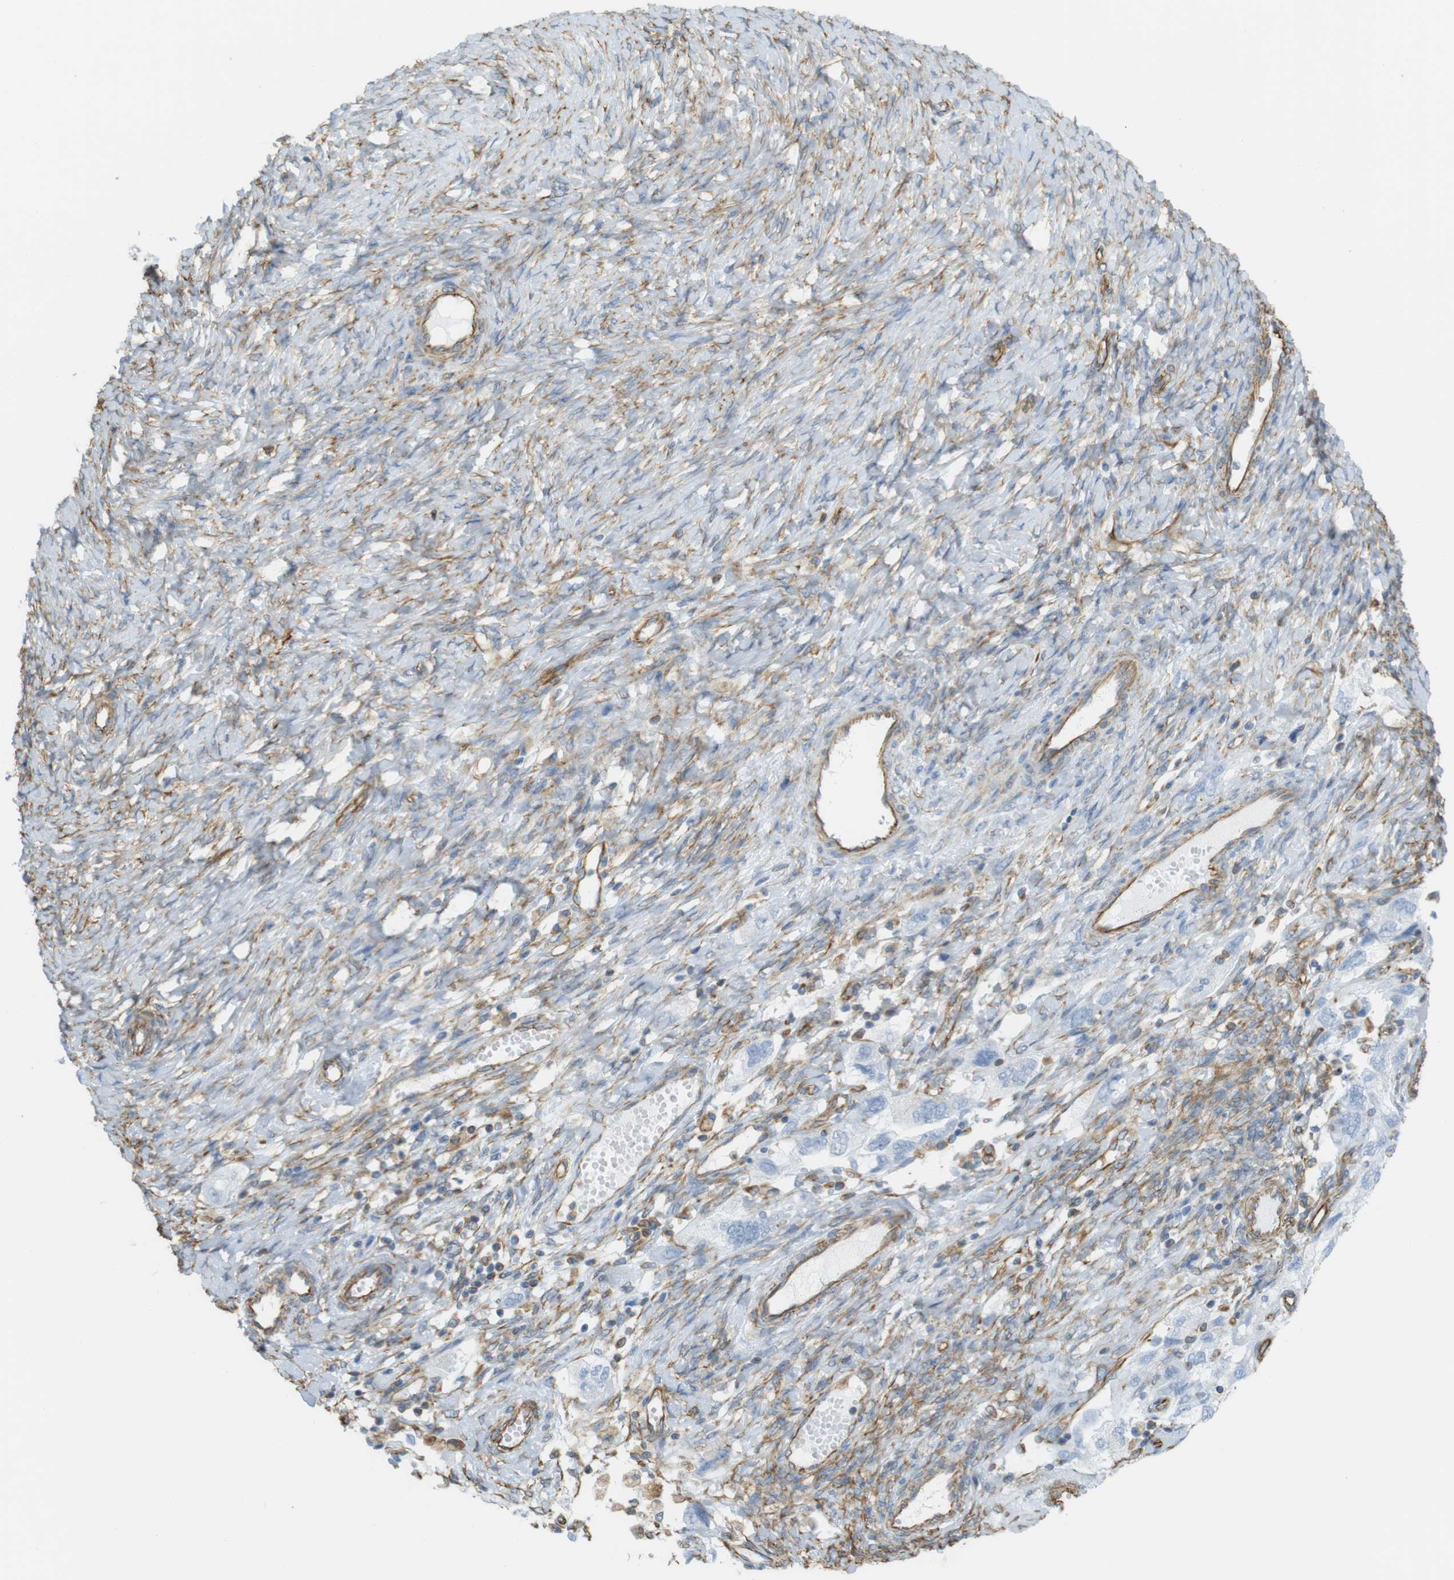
{"staining": {"intensity": "negative", "quantity": "none", "location": "none"}, "tissue": "ovarian cancer", "cell_type": "Tumor cells", "image_type": "cancer", "snomed": [{"axis": "morphology", "description": "Carcinoma, NOS"}, {"axis": "morphology", "description": "Cystadenocarcinoma, serous, NOS"}, {"axis": "topography", "description": "Ovary"}], "caption": "Tumor cells show no significant staining in ovarian cancer.", "gene": "MS4A10", "patient": {"sex": "female", "age": 69}}